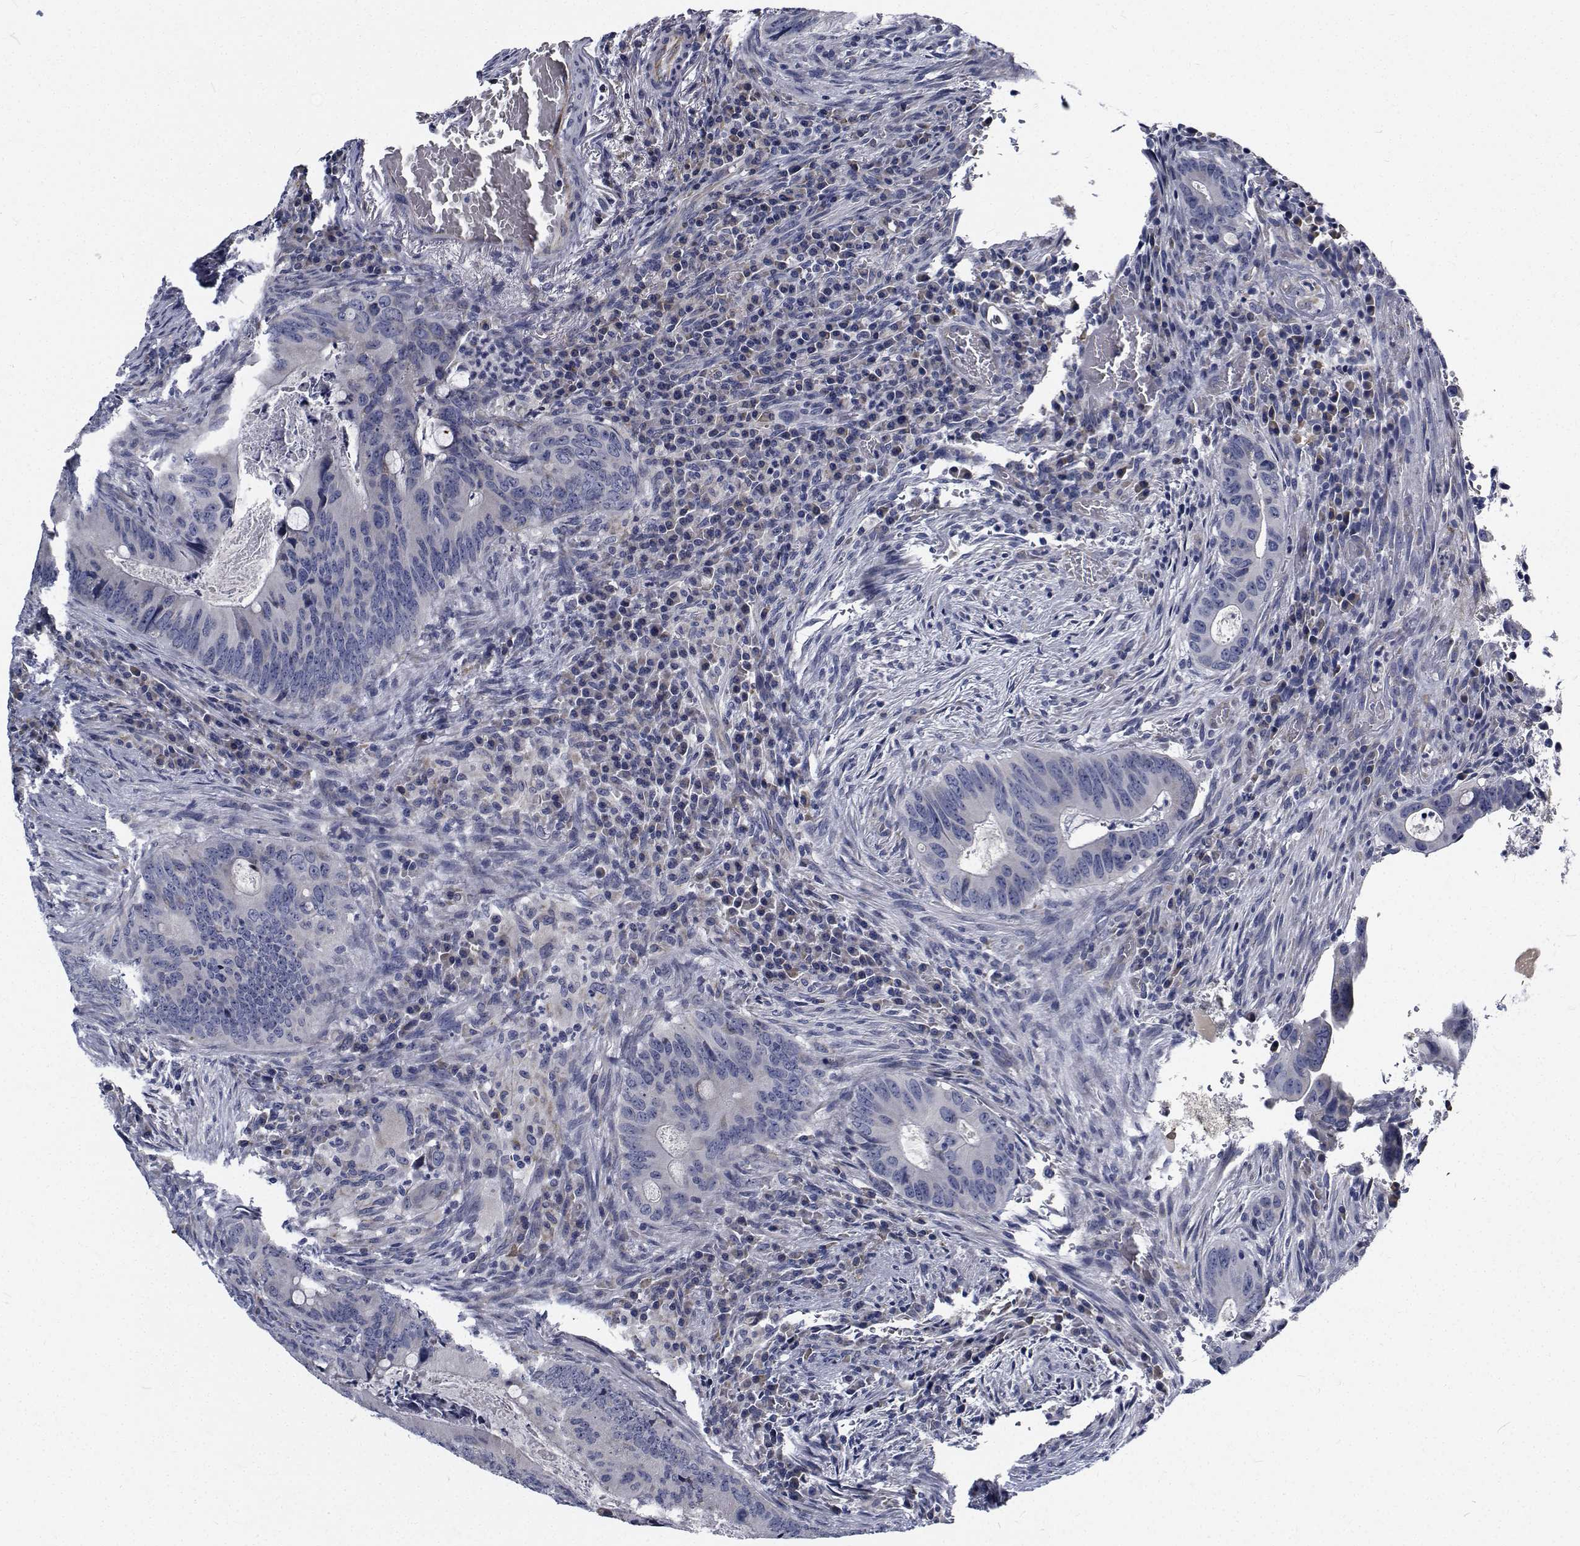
{"staining": {"intensity": "negative", "quantity": "none", "location": "none"}, "tissue": "colorectal cancer", "cell_type": "Tumor cells", "image_type": "cancer", "snomed": [{"axis": "morphology", "description": "Adenocarcinoma, NOS"}, {"axis": "topography", "description": "Colon"}], "caption": "Photomicrograph shows no protein expression in tumor cells of colorectal cancer (adenocarcinoma) tissue.", "gene": "TTBK1", "patient": {"sex": "female", "age": 74}}